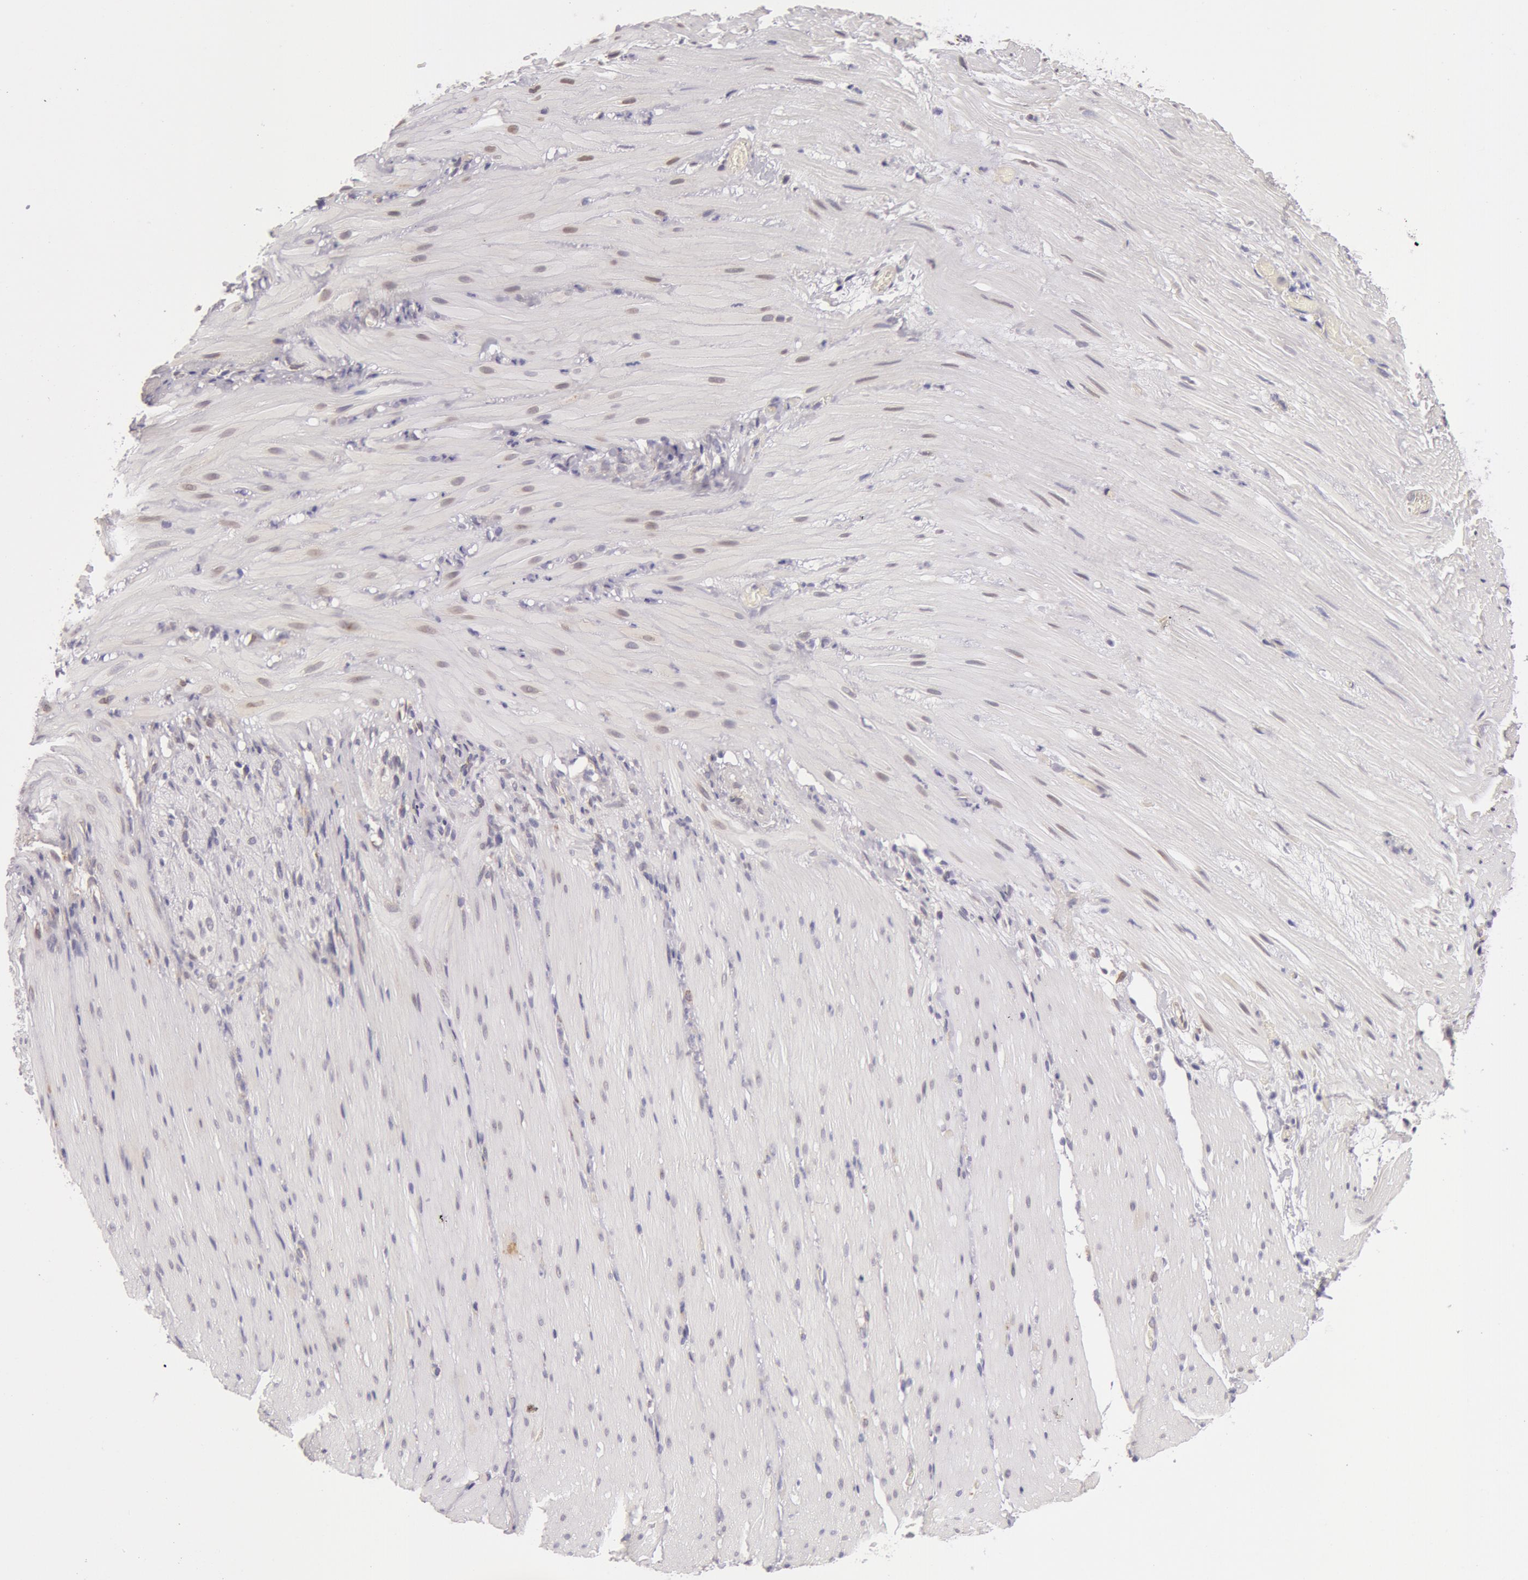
{"staining": {"intensity": "negative", "quantity": "none", "location": "none"}, "tissue": "smooth muscle", "cell_type": "Smooth muscle cells", "image_type": "normal", "snomed": [{"axis": "morphology", "description": "Normal tissue, NOS"}, {"axis": "topography", "description": "Duodenum"}], "caption": "IHC photomicrograph of unremarkable human smooth muscle stained for a protein (brown), which demonstrates no positivity in smooth muscle cells. (Stains: DAB immunohistochemistry (IHC) with hematoxylin counter stain, Microscopy: brightfield microscopy at high magnification).", "gene": "KRT18", "patient": {"sex": "male", "age": 63}}